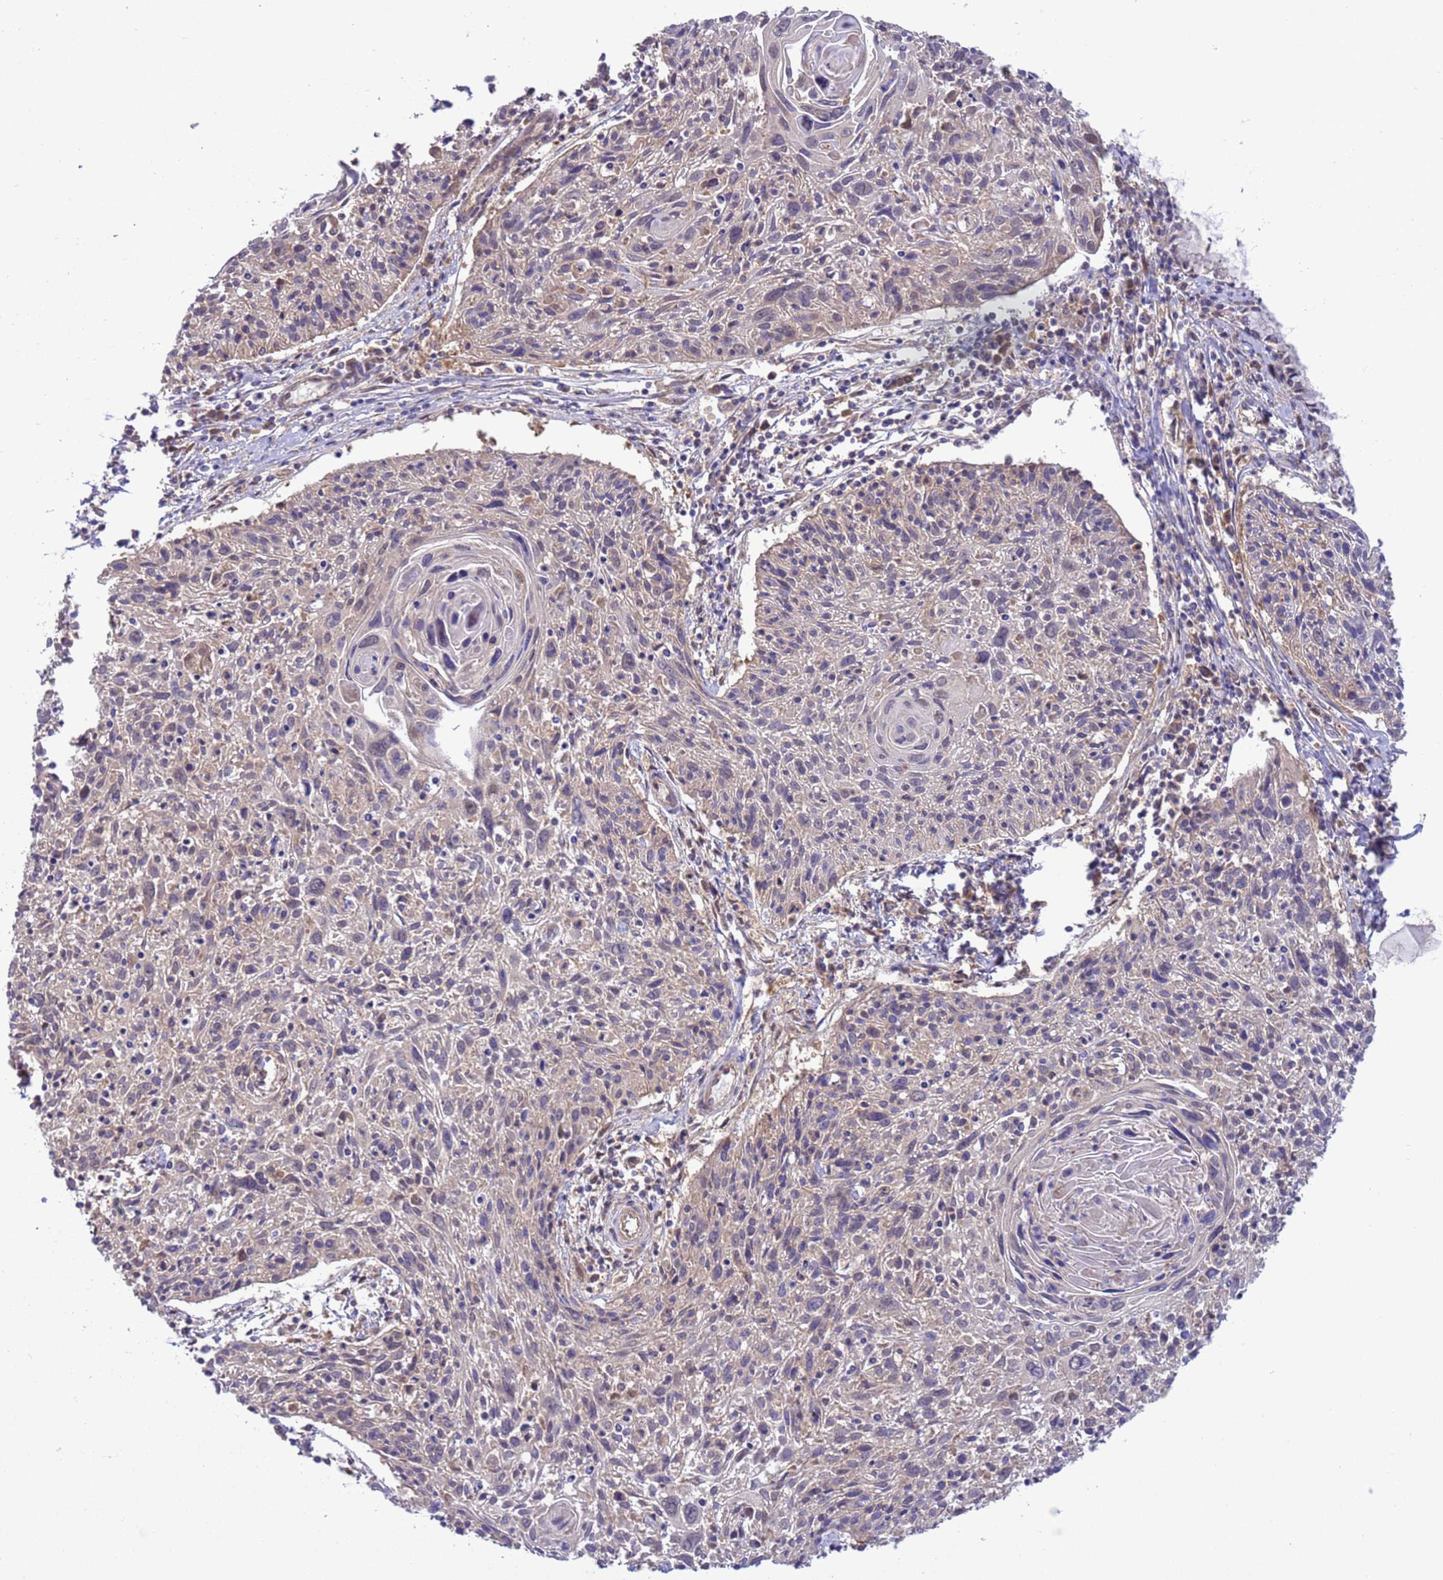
{"staining": {"intensity": "negative", "quantity": "none", "location": "none"}, "tissue": "cervical cancer", "cell_type": "Tumor cells", "image_type": "cancer", "snomed": [{"axis": "morphology", "description": "Squamous cell carcinoma, NOS"}, {"axis": "topography", "description": "Cervix"}], "caption": "Immunohistochemical staining of human squamous cell carcinoma (cervical) displays no significant positivity in tumor cells.", "gene": "ZNF461", "patient": {"sex": "female", "age": 51}}